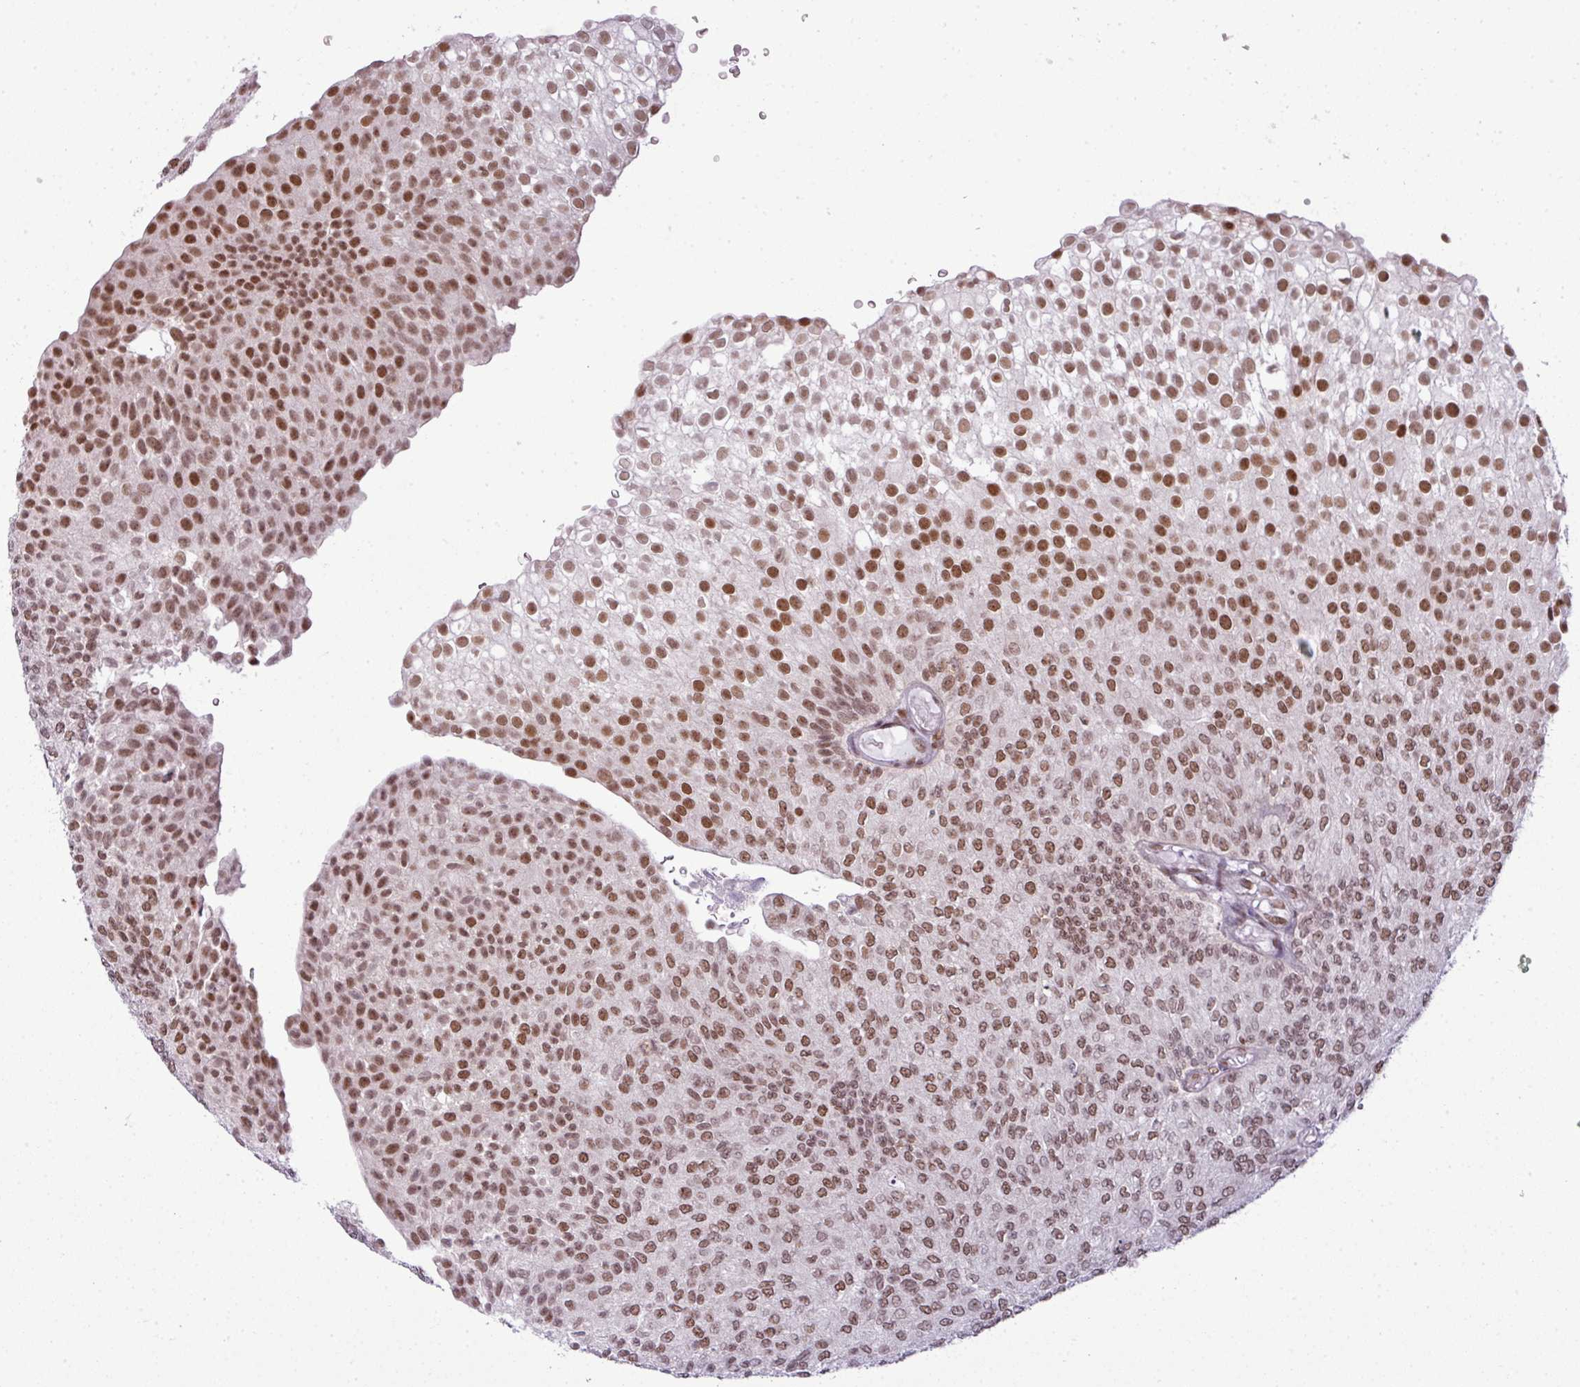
{"staining": {"intensity": "moderate", "quantity": ">75%", "location": "nuclear"}, "tissue": "urothelial cancer", "cell_type": "Tumor cells", "image_type": "cancer", "snomed": [{"axis": "morphology", "description": "Urothelial carcinoma, Low grade"}, {"axis": "topography", "description": "Urinary bladder"}], "caption": "This histopathology image exhibits immunohistochemistry (IHC) staining of urothelial cancer, with medium moderate nuclear expression in approximately >75% of tumor cells.", "gene": "ARL6IP4", "patient": {"sex": "male", "age": 78}}